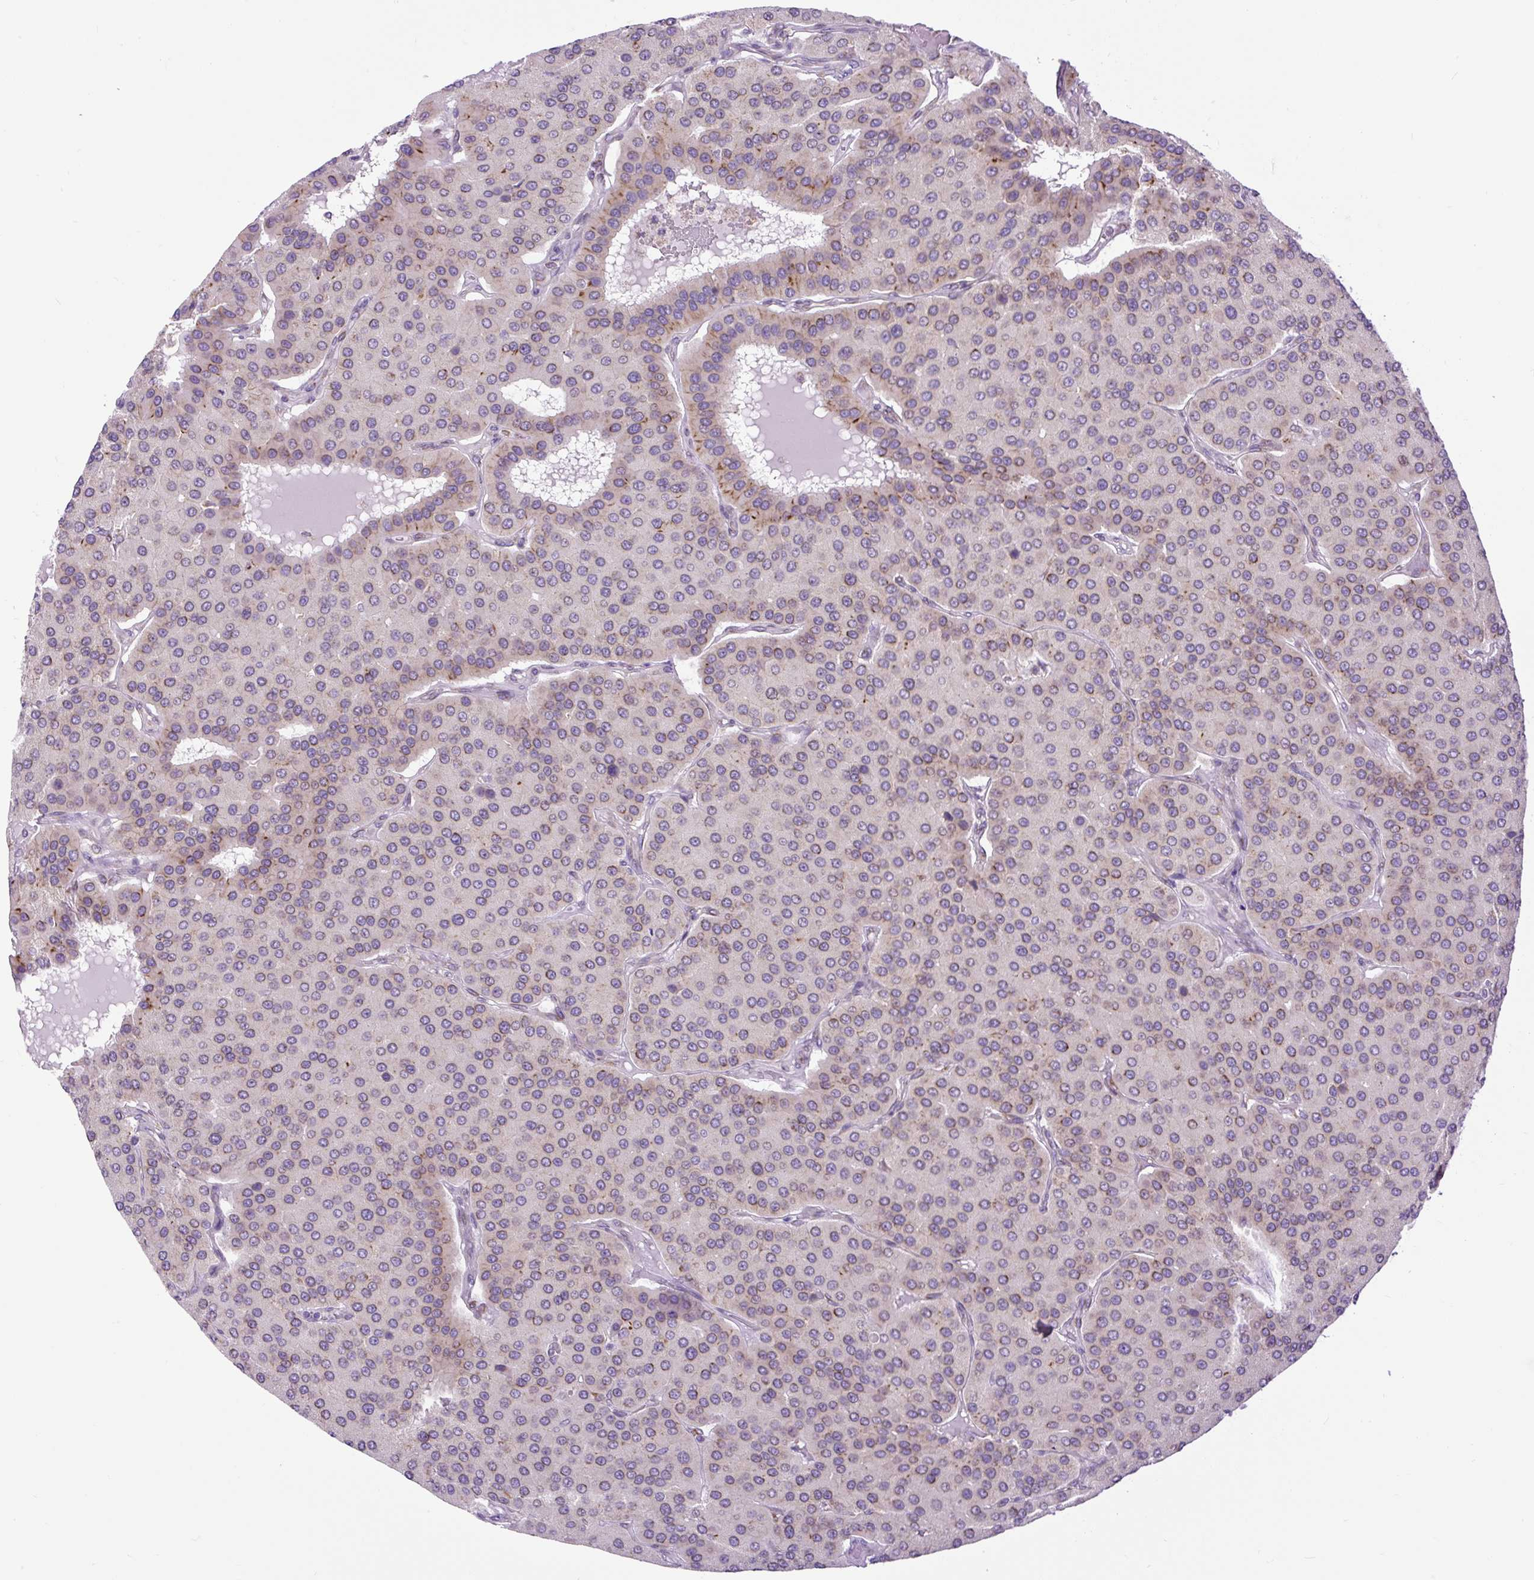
{"staining": {"intensity": "moderate", "quantity": "<25%", "location": "cytoplasmic/membranous"}, "tissue": "parathyroid gland", "cell_type": "Glandular cells", "image_type": "normal", "snomed": [{"axis": "morphology", "description": "Normal tissue, NOS"}, {"axis": "morphology", "description": "Adenoma, NOS"}, {"axis": "topography", "description": "Parathyroid gland"}], "caption": "This image shows immunohistochemistry staining of benign human parathyroid gland, with low moderate cytoplasmic/membranous staining in about <25% of glandular cells.", "gene": "DDOST", "patient": {"sex": "female", "age": 86}}